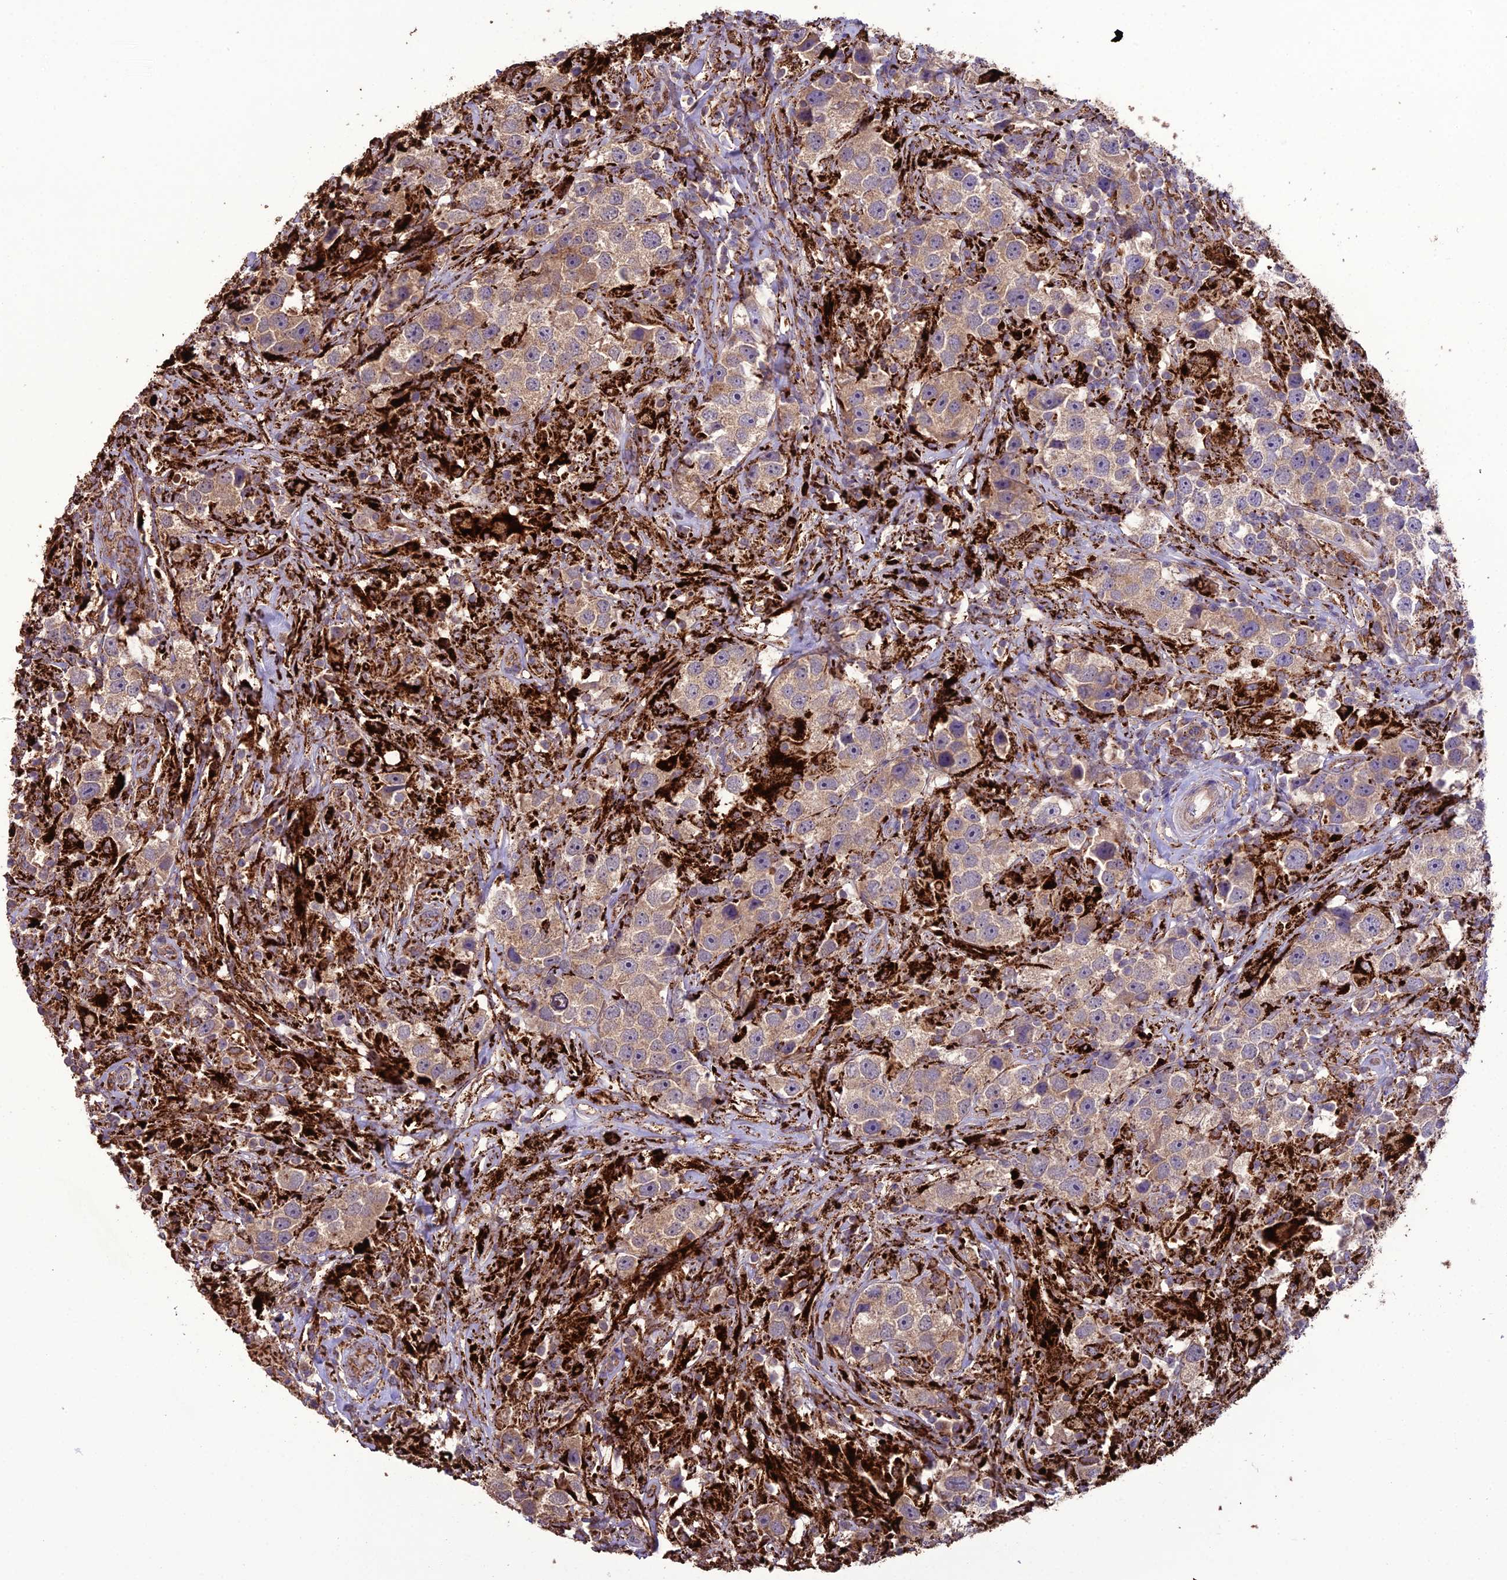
{"staining": {"intensity": "weak", "quantity": ">75%", "location": "cytoplasmic/membranous"}, "tissue": "testis cancer", "cell_type": "Tumor cells", "image_type": "cancer", "snomed": [{"axis": "morphology", "description": "Seminoma, NOS"}, {"axis": "topography", "description": "Testis"}], "caption": "A high-resolution image shows immunohistochemistry staining of testis seminoma, which exhibits weak cytoplasmic/membranous expression in approximately >75% of tumor cells.", "gene": "TBC1D24", "patient": {"sex": "male", "age": 49}}